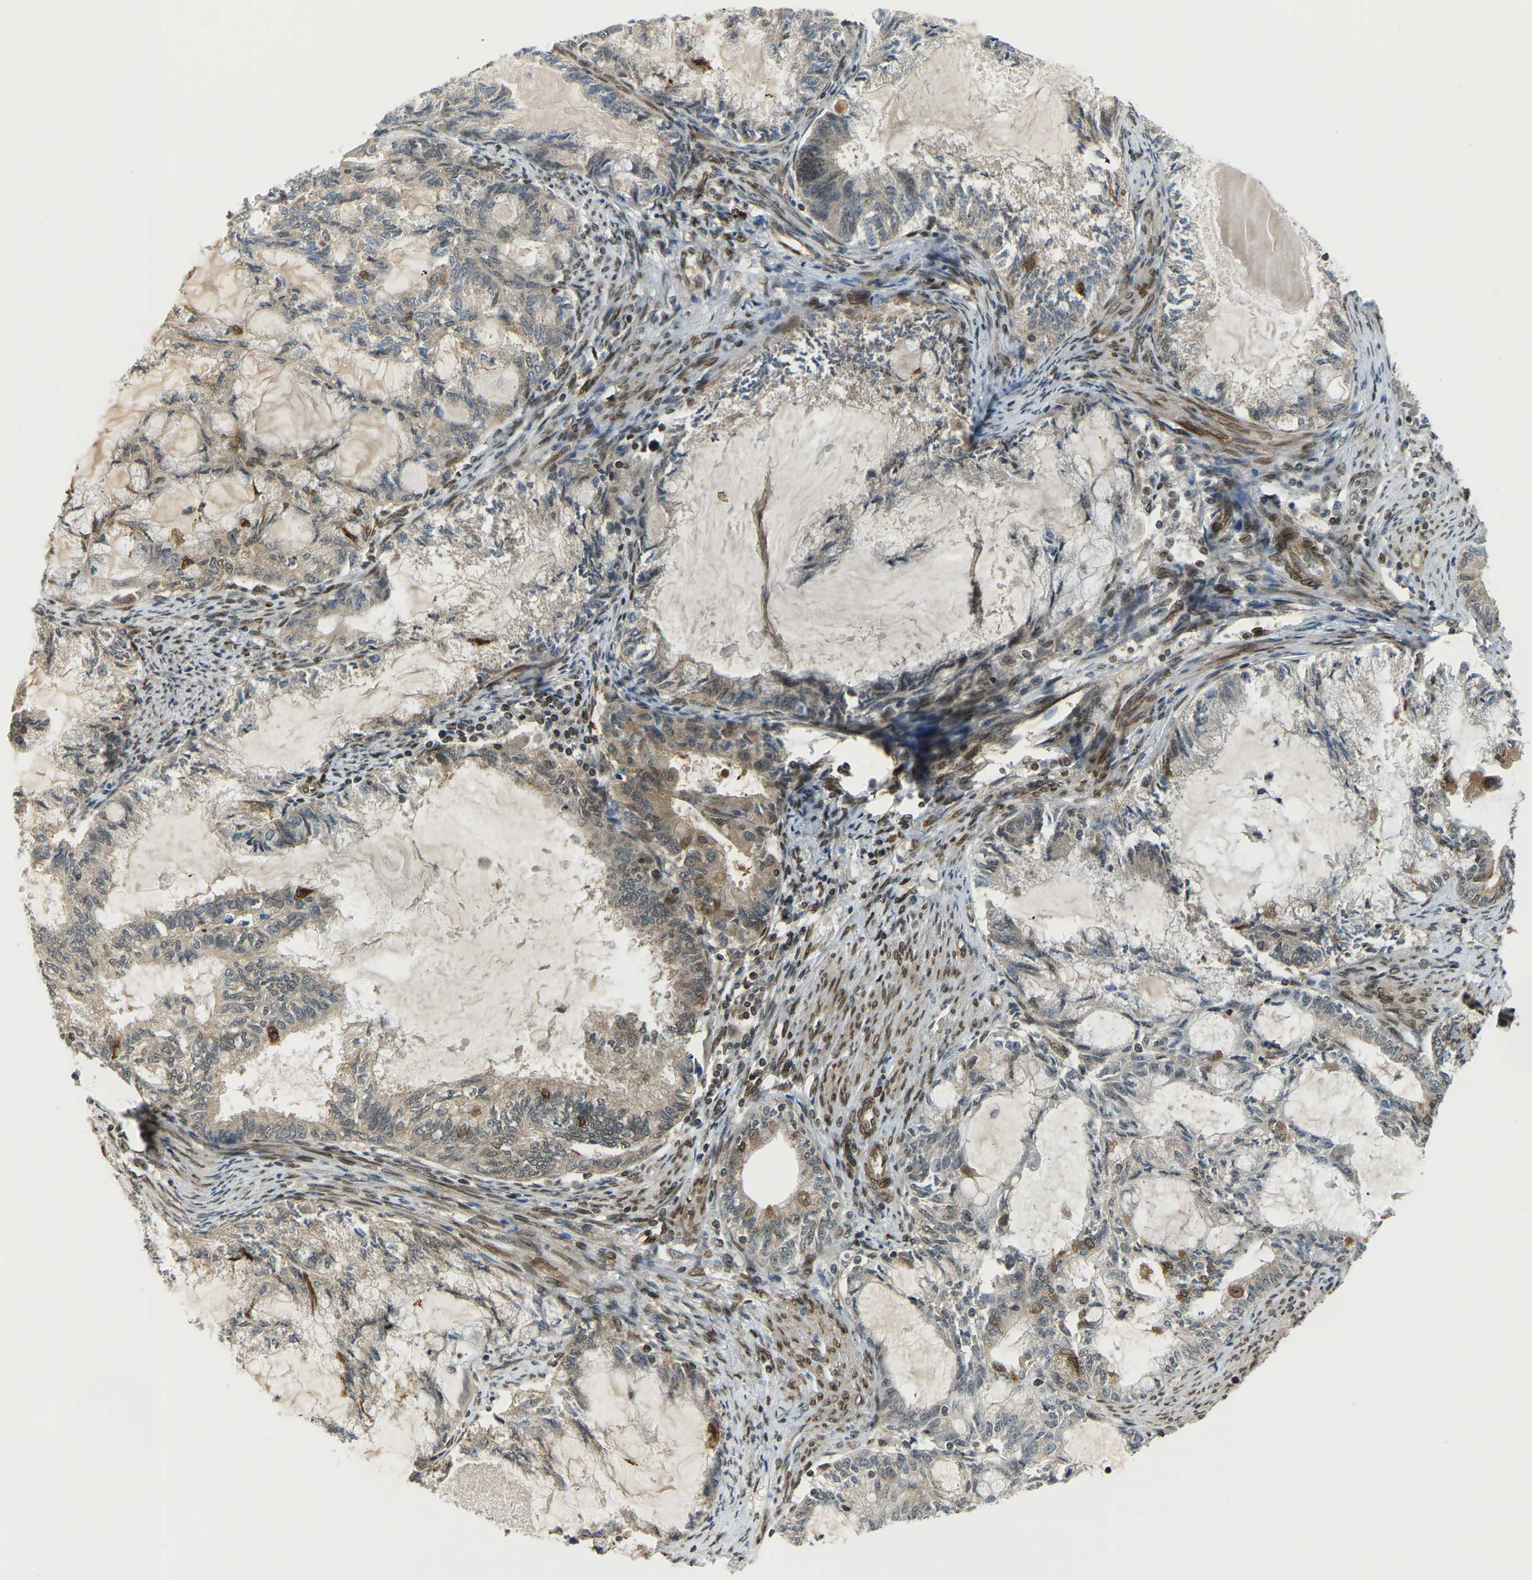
{"staining": {"intensity": "moderate", "quantity": "<25%", "location": "cytoplasmic/membranous"}, "tissue": "endometrial cancer", "cell_type": "Tumor cells", "image_type": "cancer", "snomed": [{"axis": "morphology", "description": "Adenocarcinoma, NOS"}, {"axis": "topography", "description": "Endometrium"}], "caption": "Immunohistochemical staining of endometrial cancer (adenocarcinoma) shows moderate cytoplasmic/membranous protein staining in approximately <25% of tumor cells. Using DAB (brown) and hematoxylin (blue) stains, captured at high magnification using brightfield microscopy.", "gene": "SYNE1", "patient": {"sex": "female", "age": 86}}